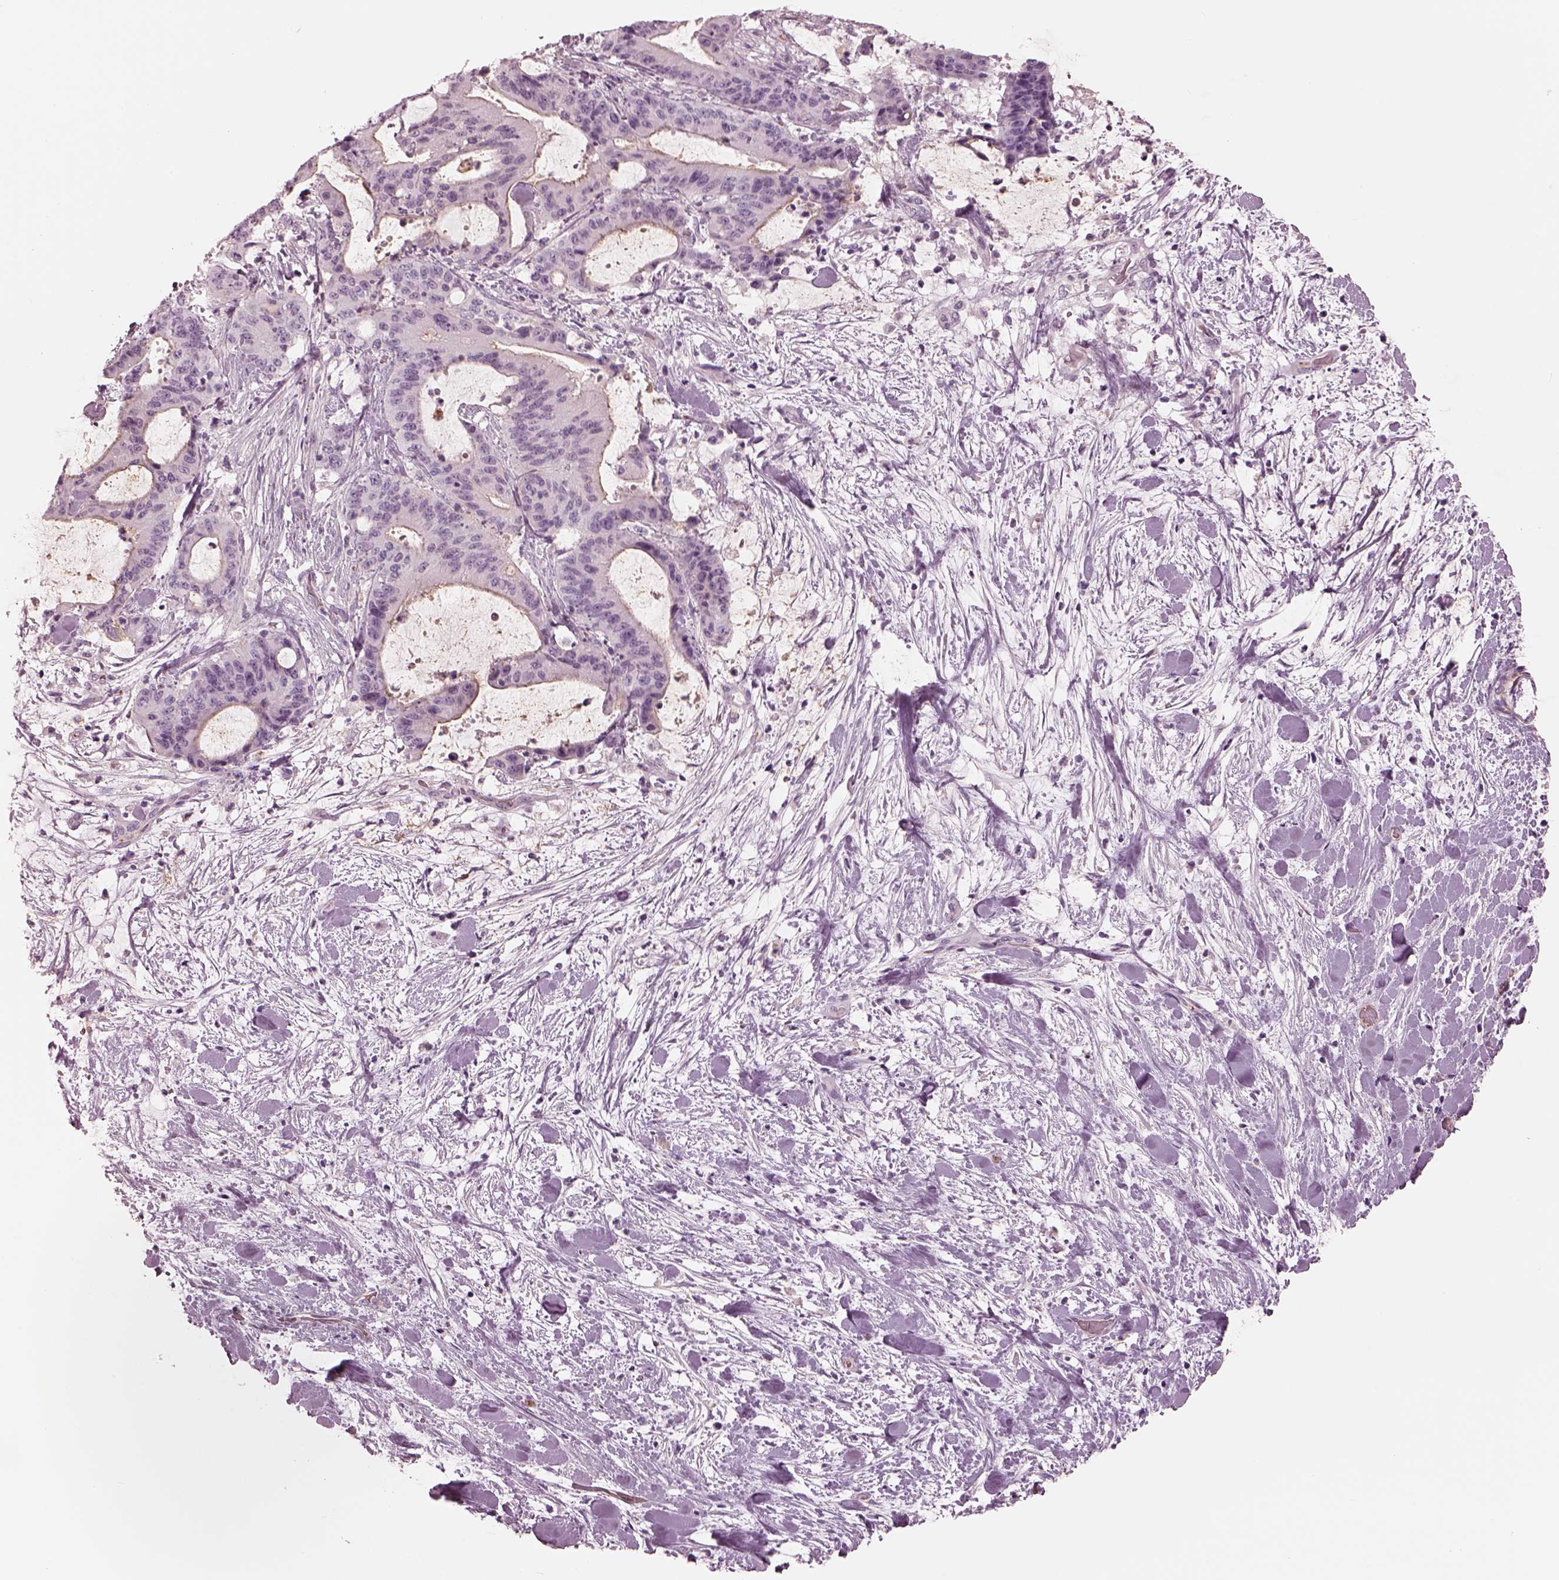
{"staining": {"intensity": "negative", "quantity": "none", "location": "none"}, "tissue": "liver cancer", "cell_type": "Tumor cells", "image_type": "cancer", "snomed": [{"axis": "morphology", "description": "Cholangiocarcinoma"}, {"axis": "topography", "description": "Liver"}], "caption": "Protein analysis of cholangiocarcinoma (liver) demonstrates no significant positivity in tumor cells.", "gene": "EIF4E1B", "patient": {"sex": "female", "age": 73}}